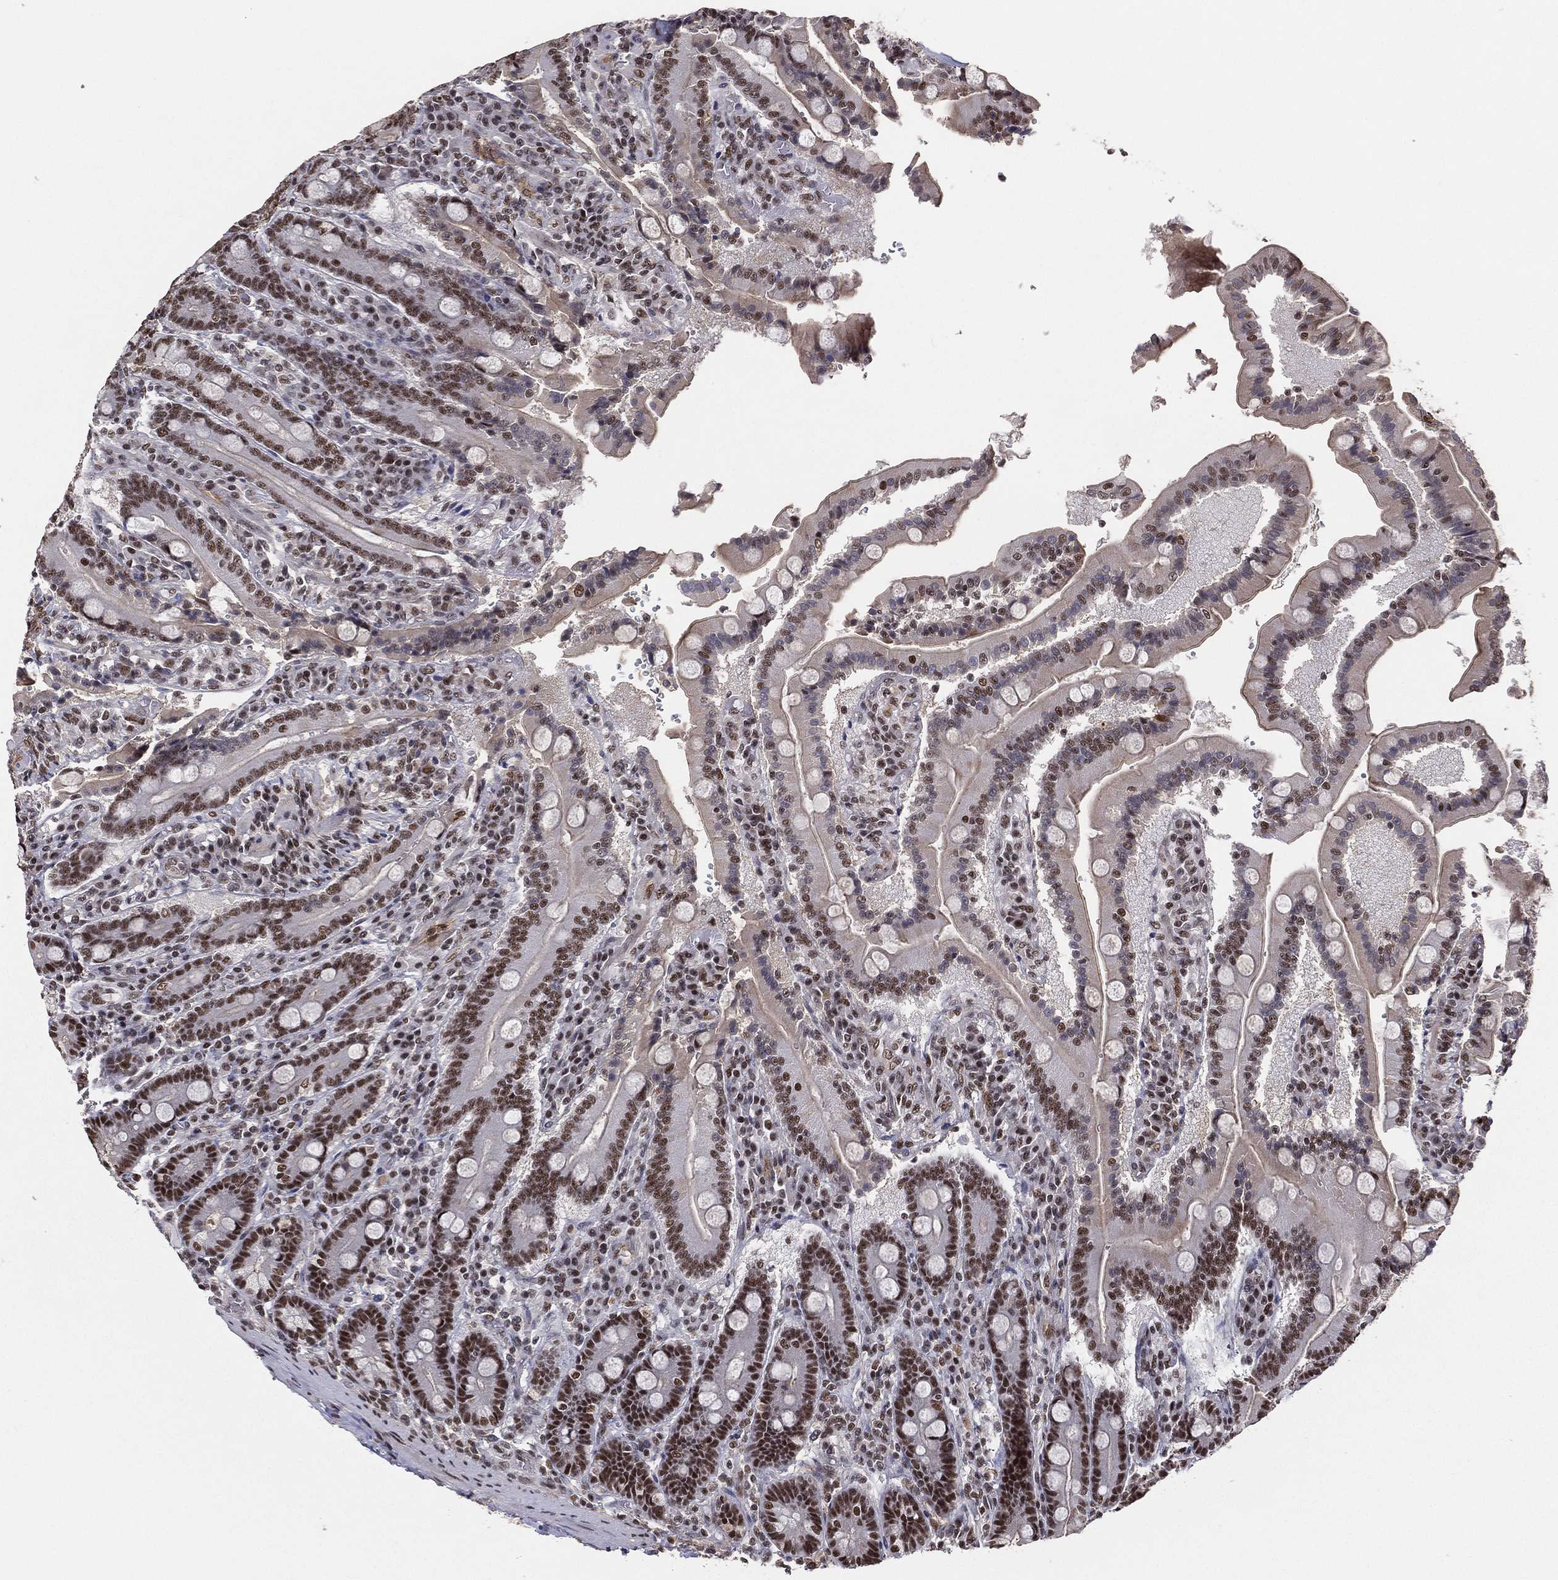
{"staining": {"intensity": "strong", "quantity": "<25%", "location": "nuclear"}, "tissue": "duodenum", "cell_type": "Glandular cells", "image_type": "normal", "snomed": [{"axis": "morphology", "description": "Normal tissue, NOS"}, {"axis": "topography", "description": "Duodenum"}], "caption": "IHC photomicrograph of unremarkable human duodenum stained for a protein (brown), which reveals medium levels of strong nuclear positivity in about <25% of glandular cells.", "gene": "GPALPP1", "patient": {"sex": "female", "age": 62}}